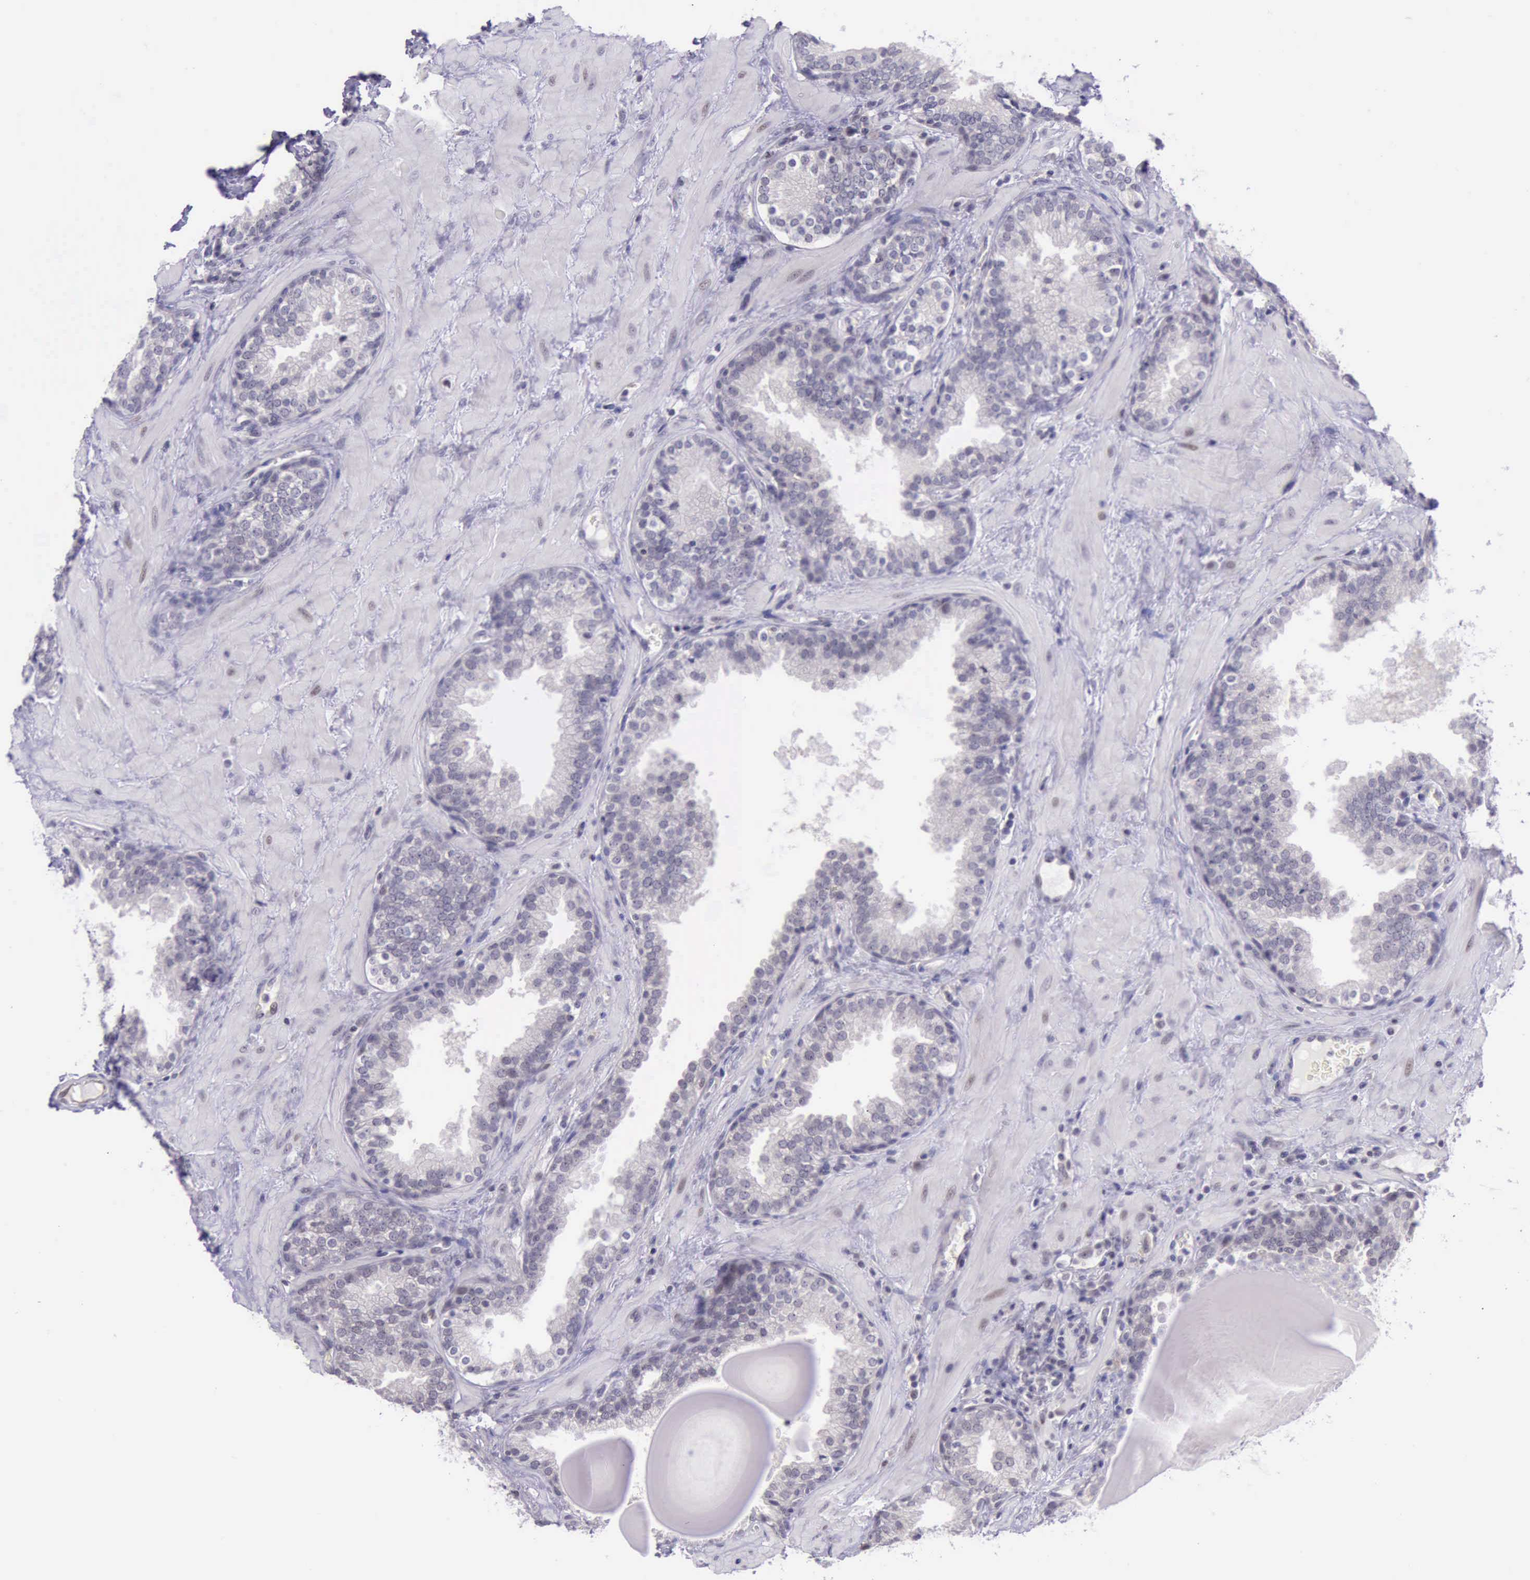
{"staining": {"intensity": "negative", "quantity": "none", "location": "none"}, "tissue": "prostate", "cell_type": "Glandular cells", "image_type": "normal", "snomed": [{"axis": "morphology", "description": "Normal tissue, NOS"}, {"axis": "topography", "description": "Prostate"}], "caption": "Immunohistochemistry (IHC) micrograph of unremarkable prostate: prostate stained with DAB (3,3'-diaminobenzidine) exhibits no significant protein staining in glandular cells.", "gene": "PARP1", "patient": {"sex": "male", "age": 51}}